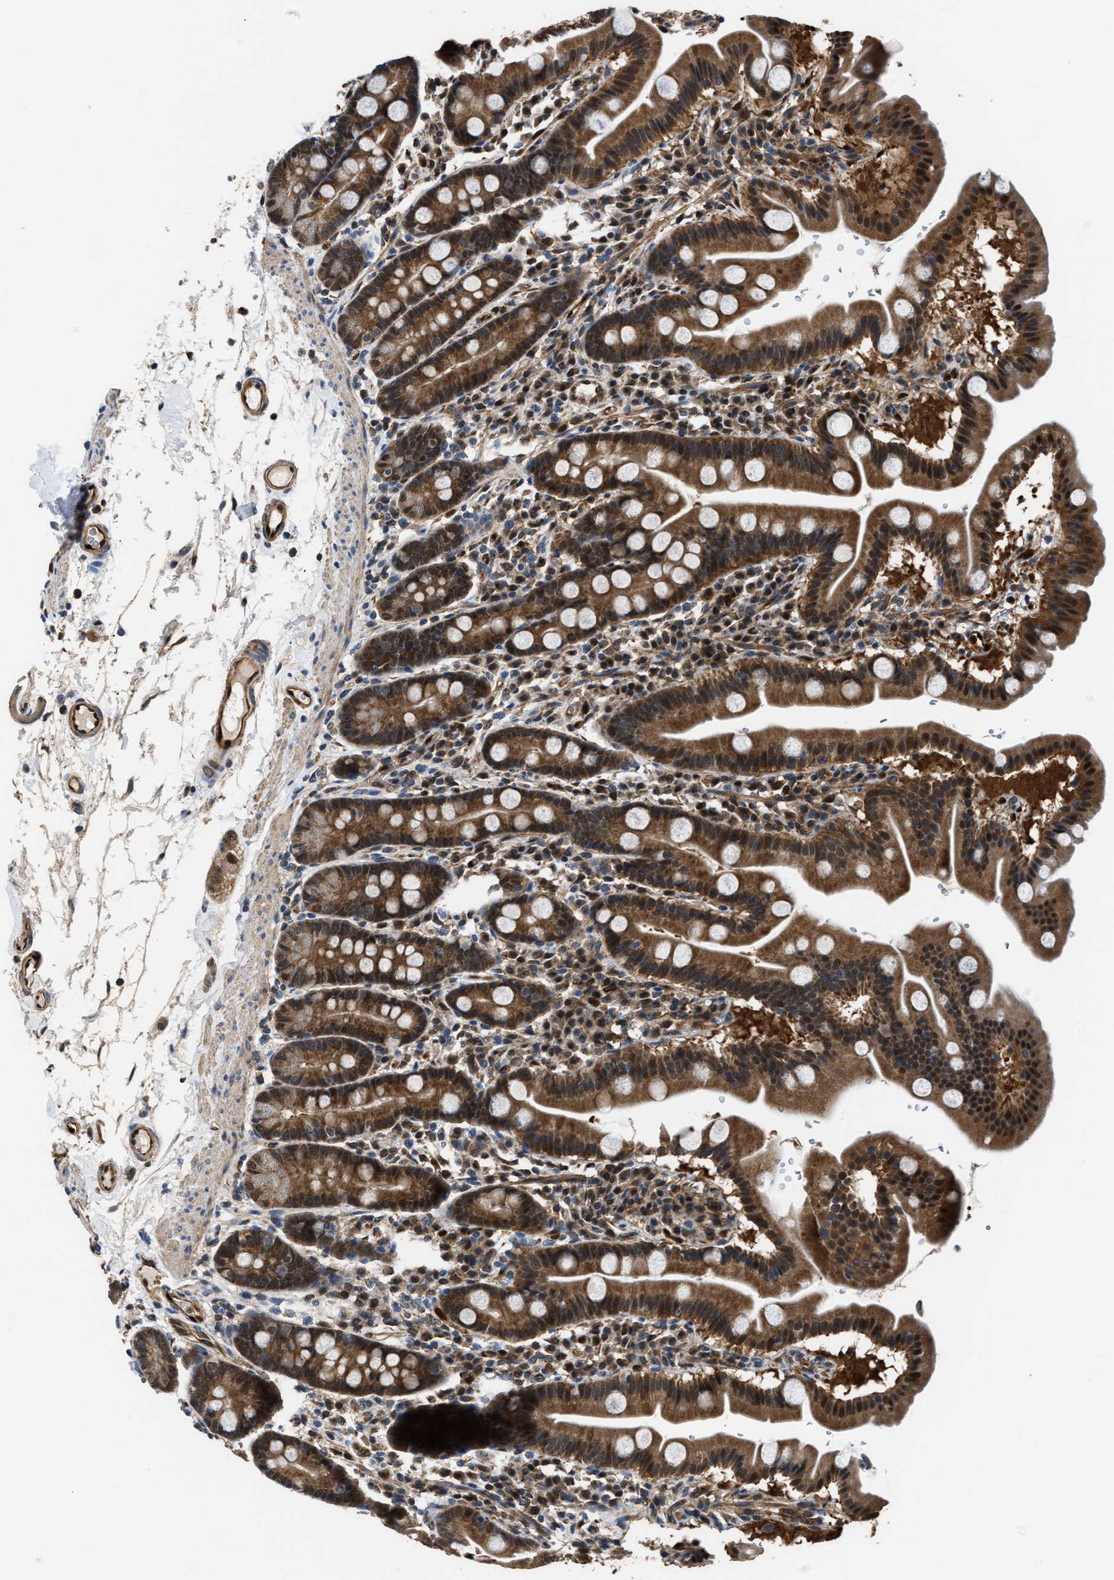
{"staining": {"intensity": "strong", "quantity": ">75%", "location": "cytoplasmic/membranous,nuclear"}, "tissue": "duodenum", "cell_type": "Glandular cells", "image_type": "normal", "snomed": [{"axis": "morphology", "description": "Normal tissue, NOS"}, {"axis": "topography", "description": "Duodenum"}], "caption": "A brown stain highlights strong cytoplasmic/membranous,nuclear expression of a protein in glandular cells of benign duodenum.", "gene": "PPA1", "patient": {"sex": "male", "age": 50}}